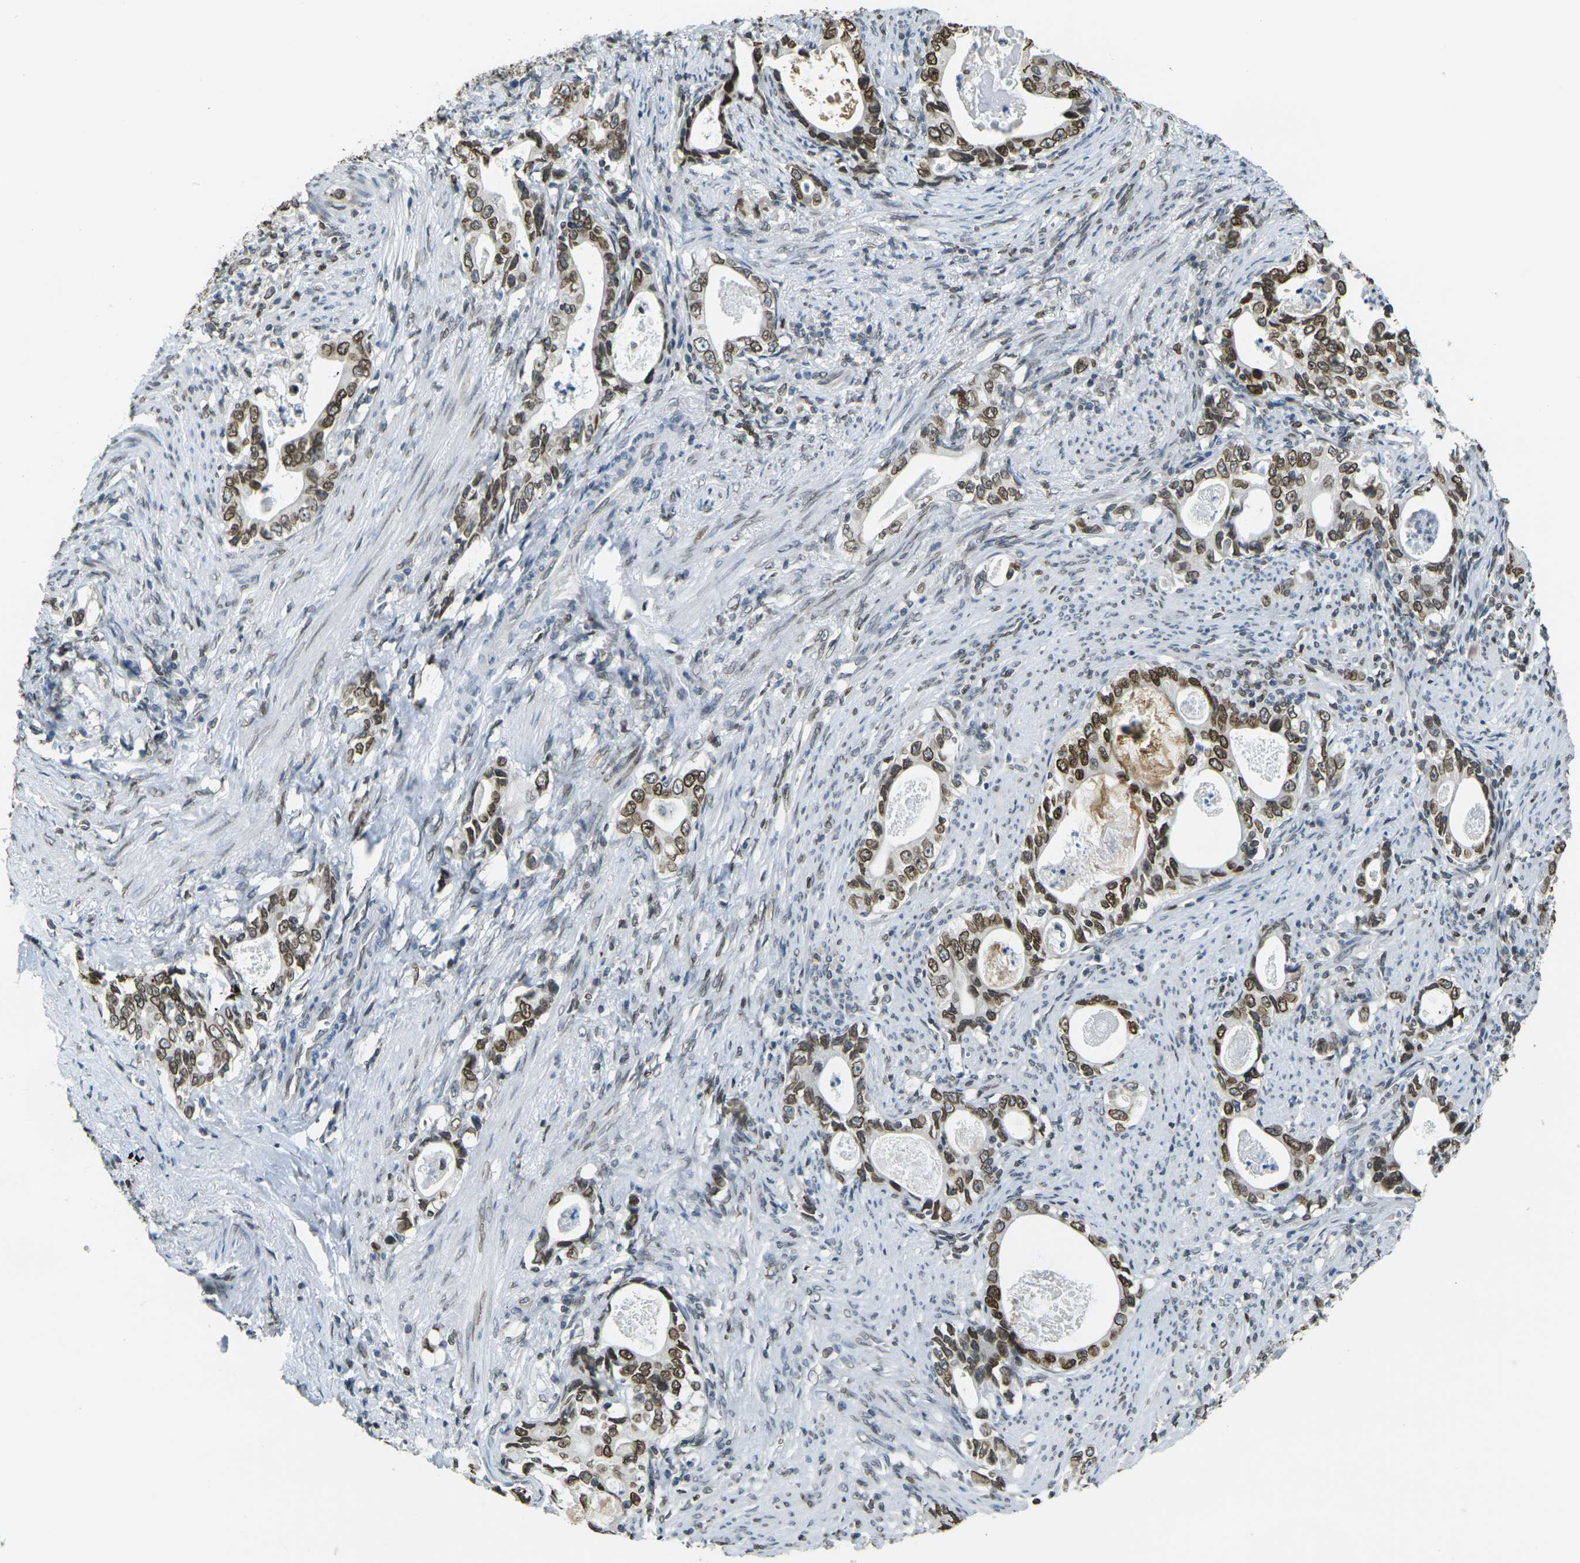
{"staining": {"intensity": "strong", "quantity": ">75%", "location": "cytoplasmic/membranous,nuclear"}, "tissue": "stomach cancer", "cell_type": "Tumor cells", "image_type": "cancer", "snomed": [{"axis": "morphology", "description": "Adenocarcinoma, NOS"}, {"axis": "topography", "description": "Stomach, lower"}], "caption": "Protein analysis of stomach cancer tissue reveals strong cytoplasmic/membranous and nuclear staining in about >75% of tumor cells.", "gene": "BRDT", "patient": {"sex": "female", "age": 72}}